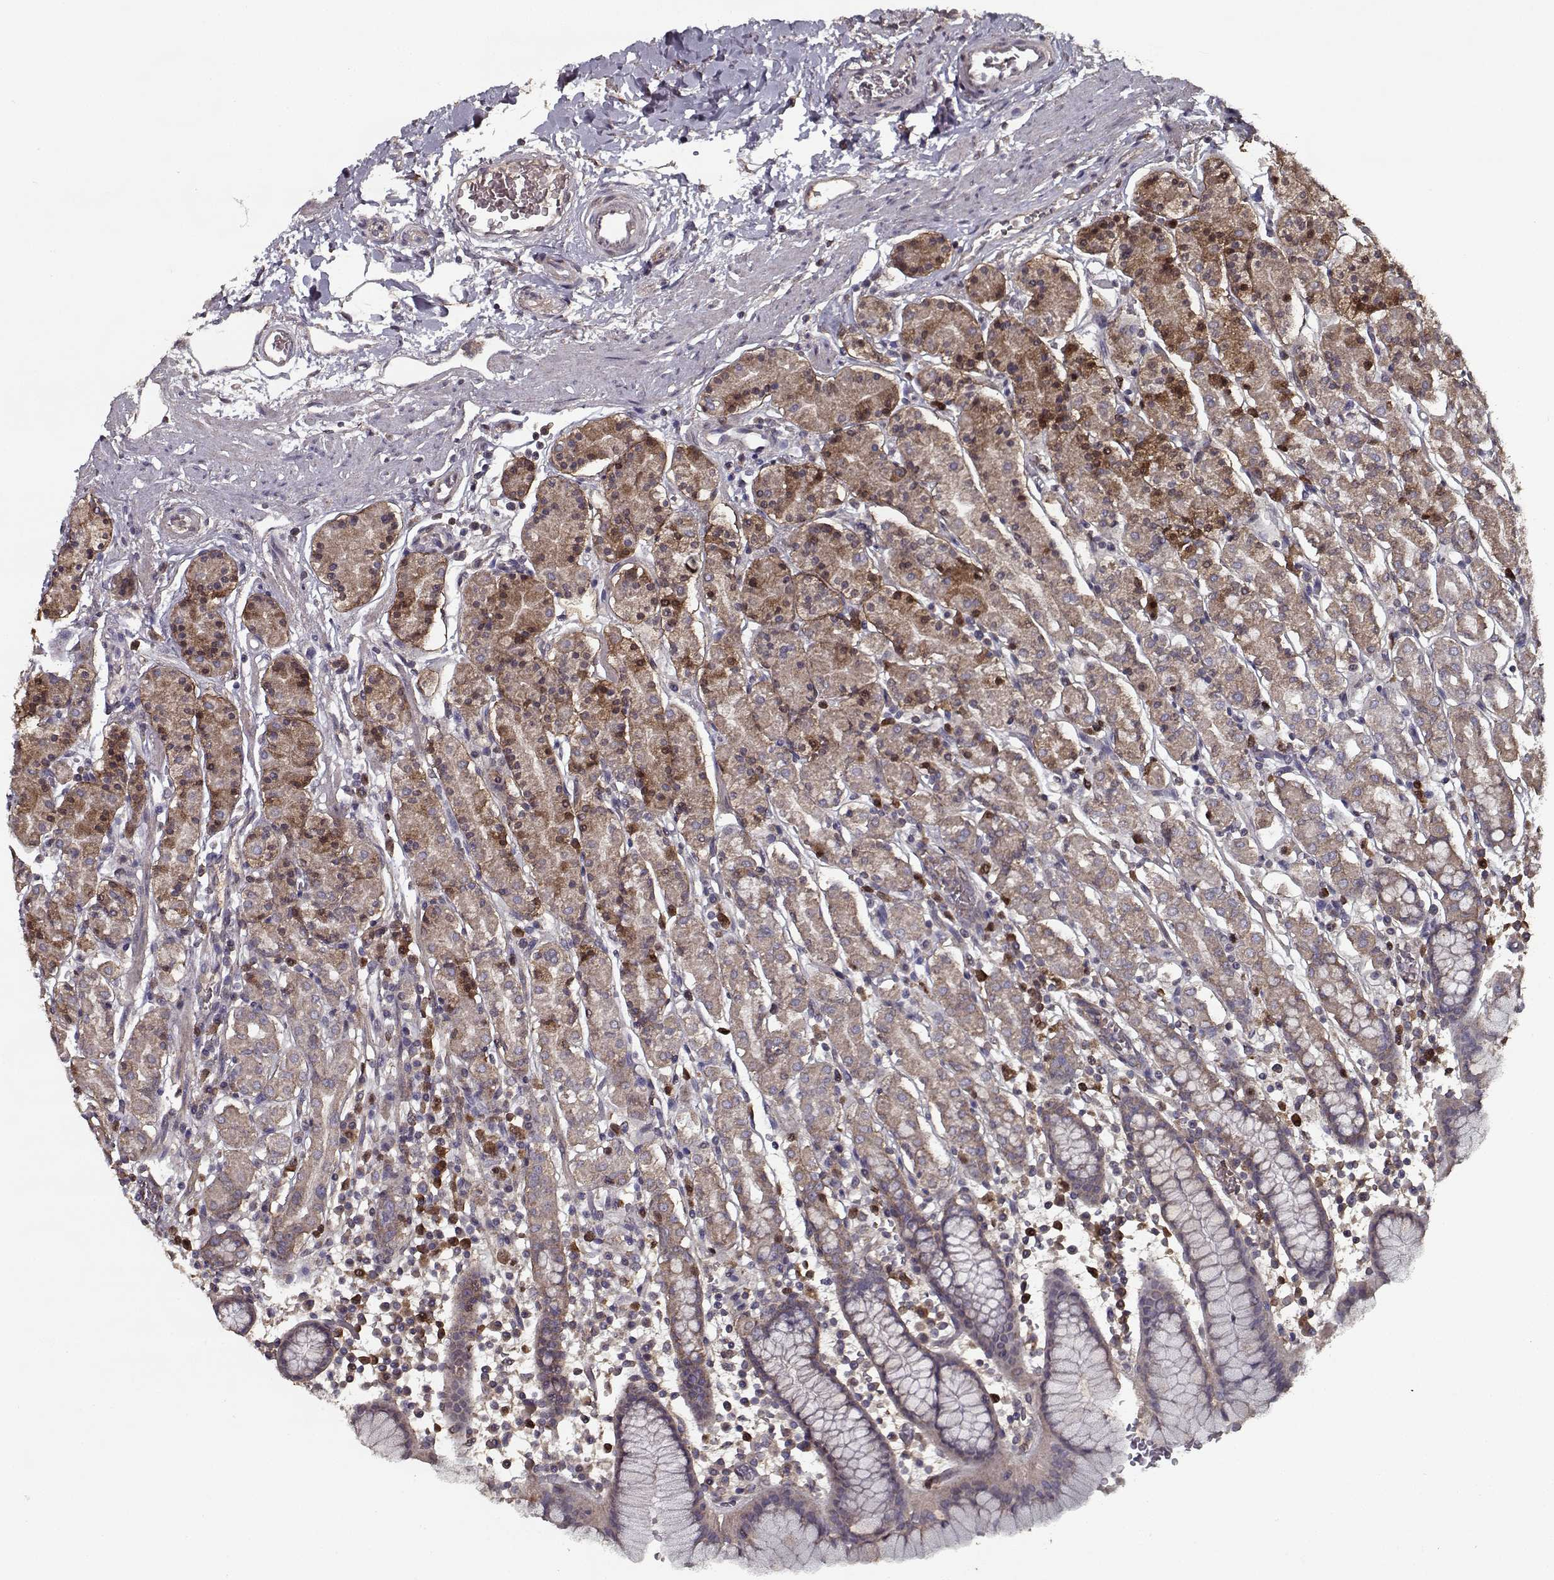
{"staining": {"intensity": "moderate", "quantity": "25%-75%", "location": "cytoplasmic/membranous"}, "tissue": "stomach", "cell_type": "Glandular cells", "image_type": "normal", "snomed": [{"axis": "morphology", "description": "Normal tissue, NOS"}, {"axis": "topography", "description": "Stomach, upper"}, {"axis": "topography", "description": "Stomach"}], "caption": "This photomicrograph exhibits immunohistochemistry staining of normal human stomach, with medium moderate cytoplasmic/membranous expression in approximately 25%-75% of glandular cells.", "gene": "LAMA2", "patient": {"sex": "male", "age": 62}}